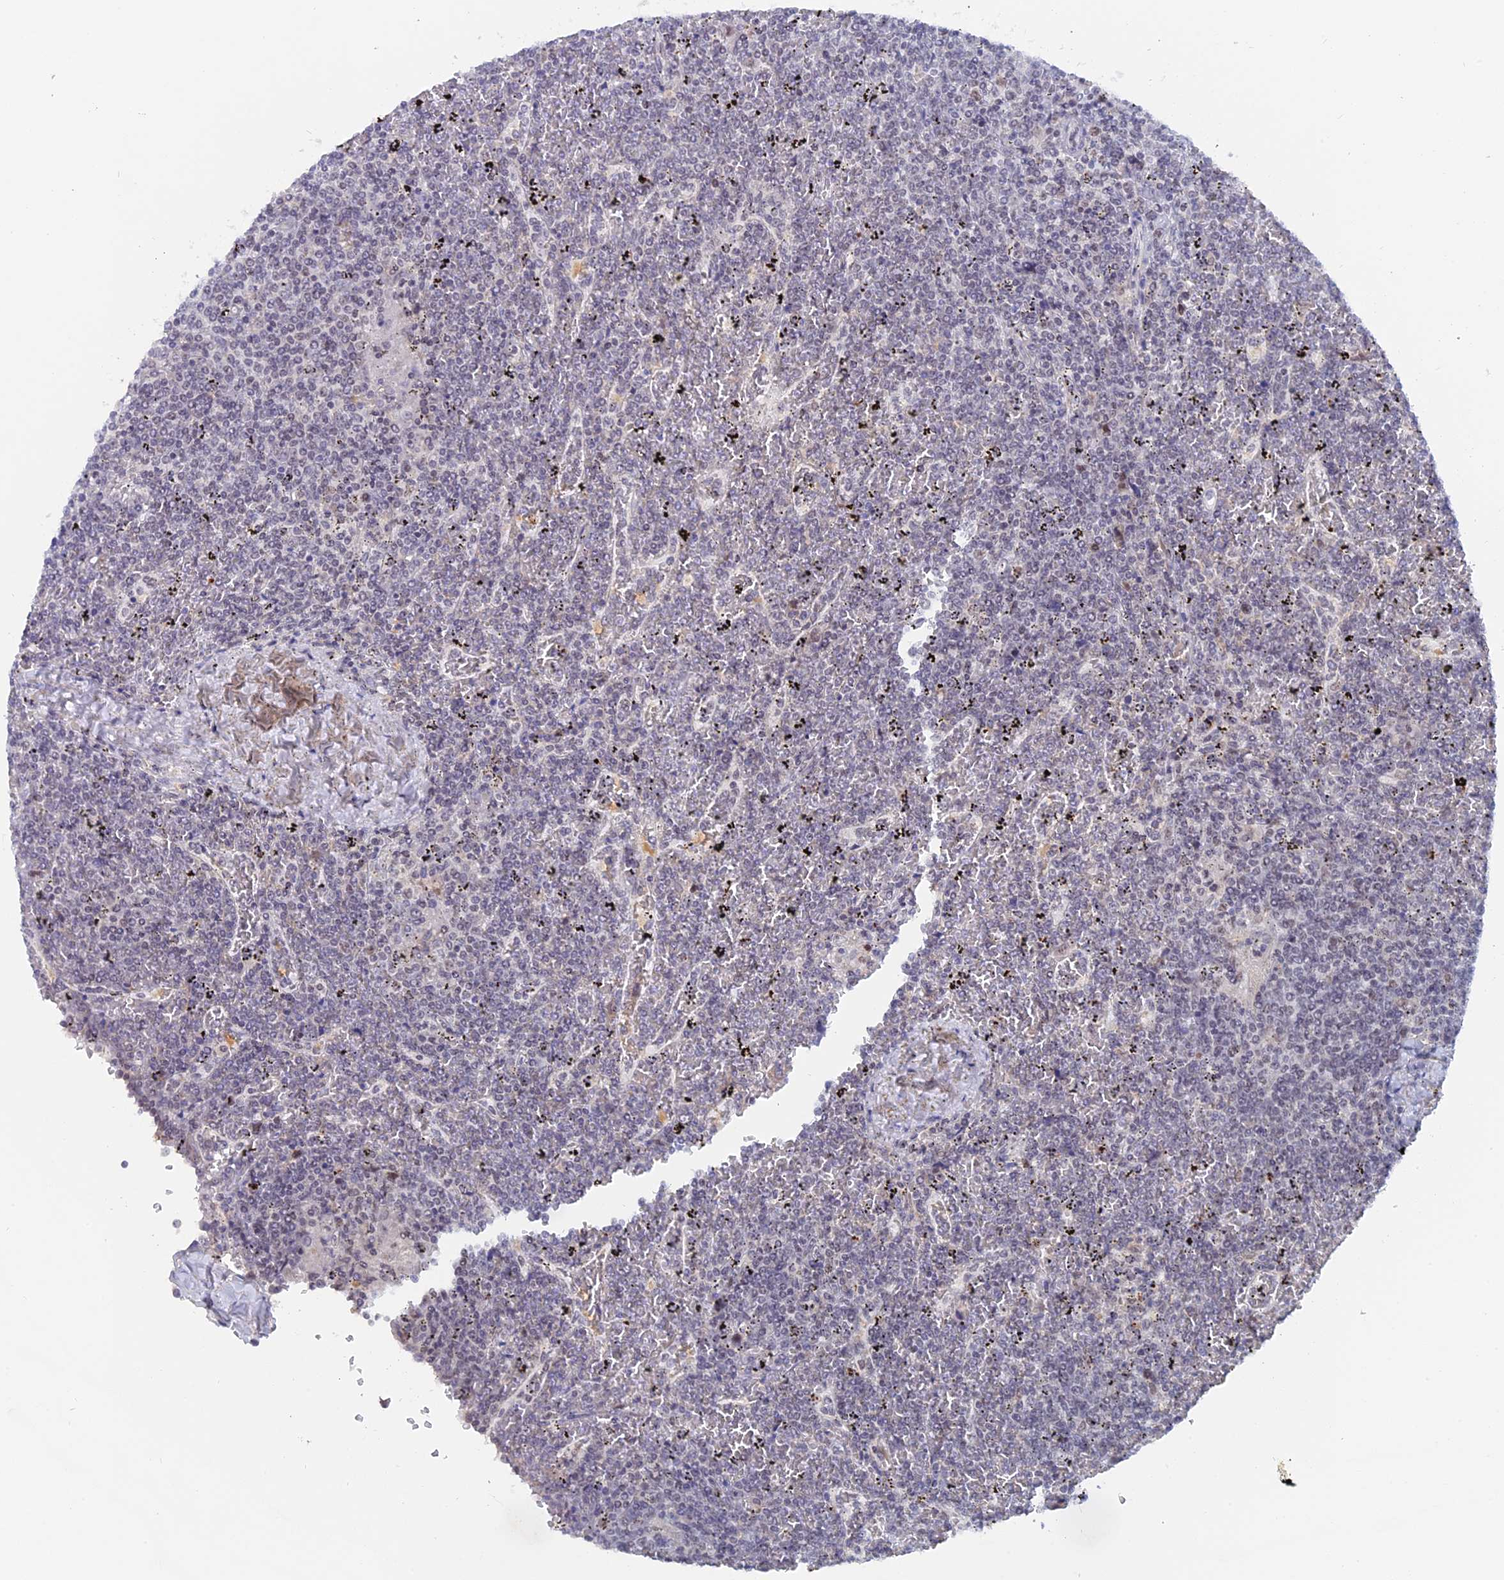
{"staining": {"intensity": "negative", "quantity": "none", "location": "none"}, "tissue": "lymphoma", "cell_type": "Tumor cells", "image_type": "cancer", "snomed": [{"axis": "morphology", "description": "Malignant lymphoma, non-Hodgkin's type, Low grade"}, {"axis": "topography", "description": "Spleen"}], "caption": "This histopathology image is of low-grade malignant lymphoma, non-Hodgkin's type stained with immunohistochemistry to label a protein in brown with the nuclei are counter-stained blue. There is no positivity in tumor cells. (Brightfield microscopy of DAB (3,3'-diaminobenzidine) immunohistochemistry at high magnification).", "gene": "BRD2", "patient": {"sex": "female", "age": 19}}